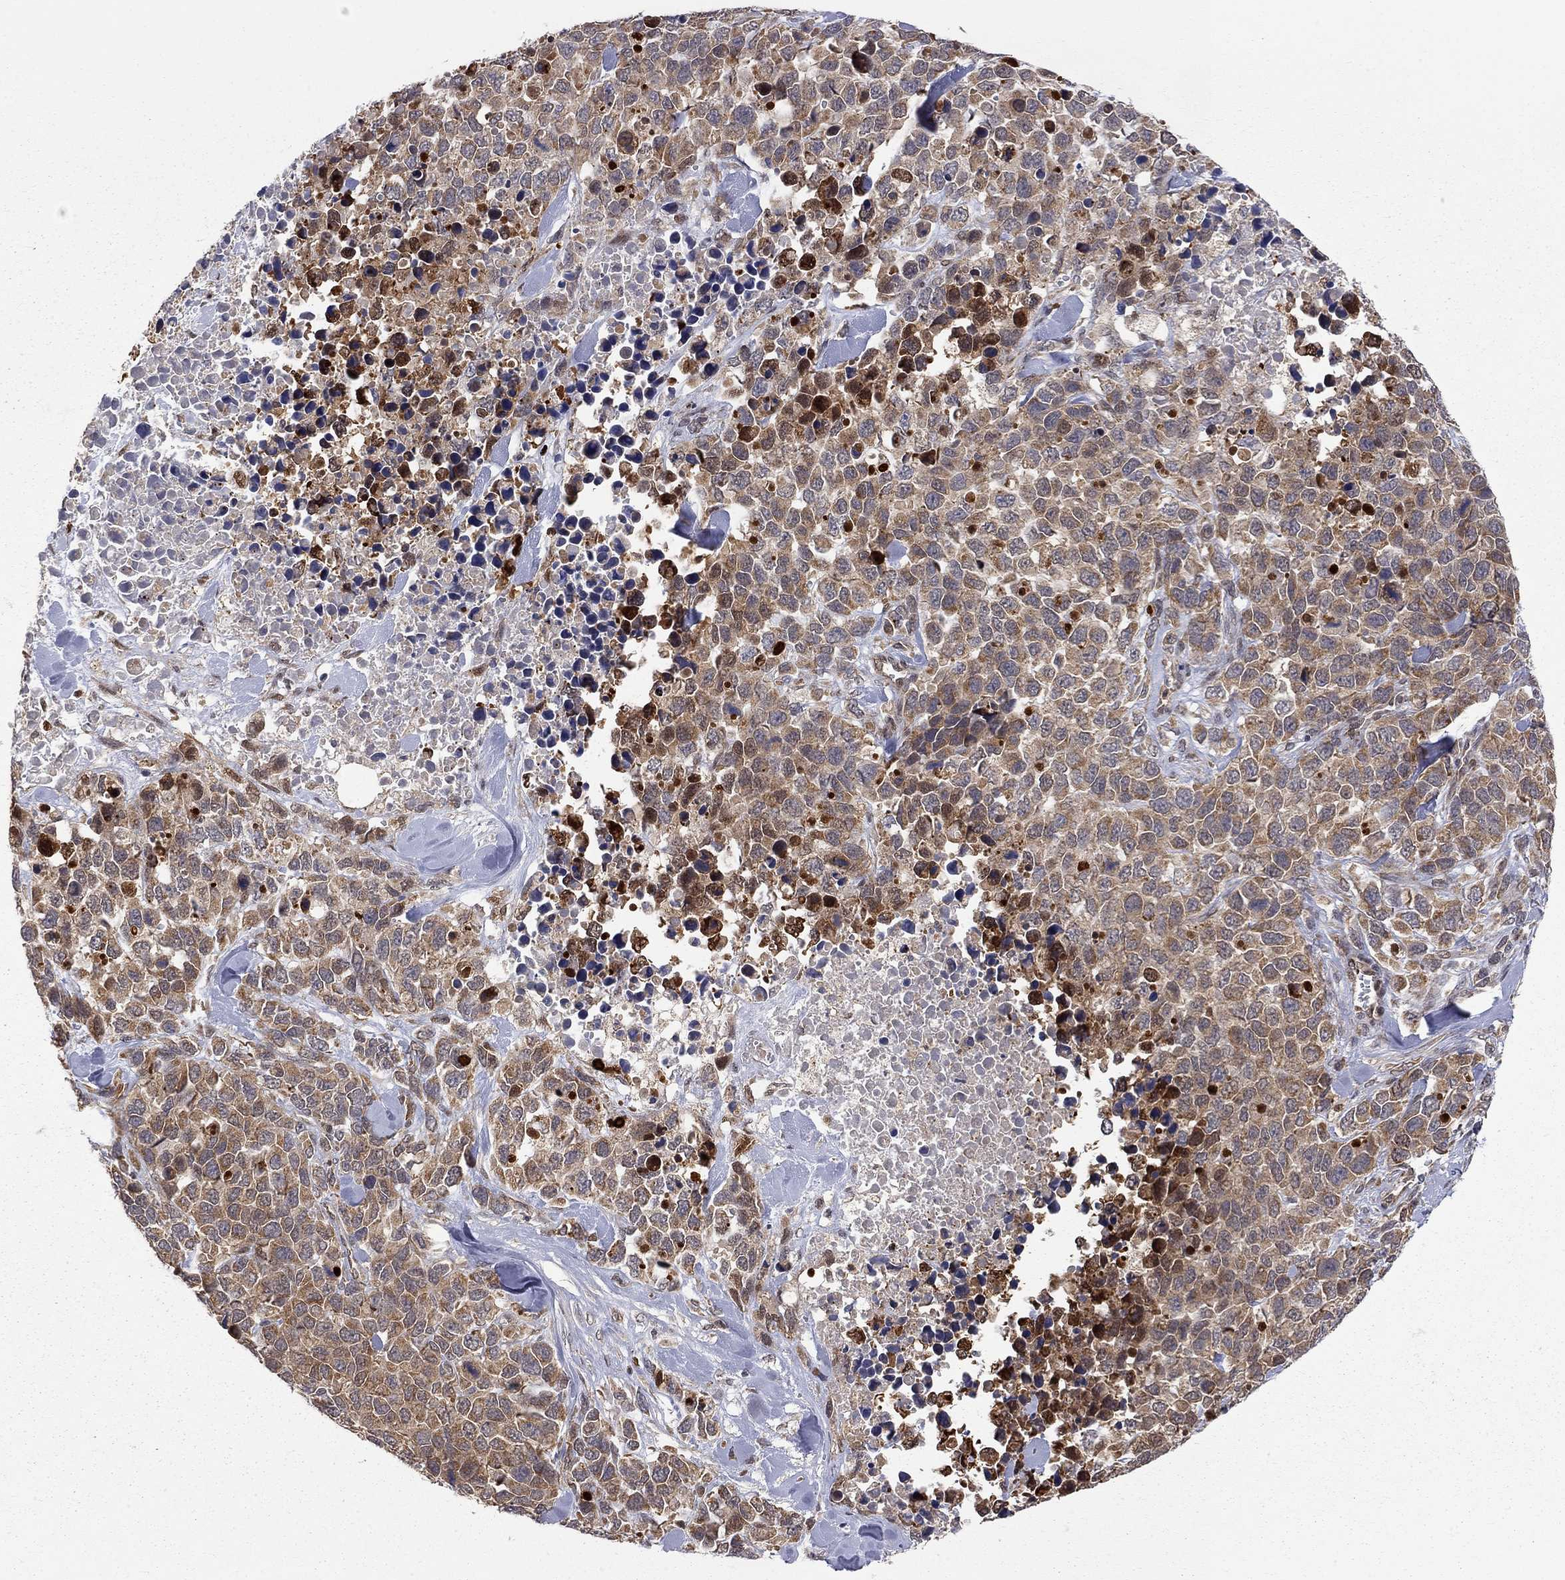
{"staining": {"intensity": "moderate", "quantity": "25%-75%", "location": "cytoplasmic/membranous"}, "tissue": "melanoma", "cell_type": "Tumor cells", "image_type": "cancer", "snomed": [{"axis": "morphology", "description": "Malignant melanoma, Metastatic site"}, {"axis": "topography", "description": "Skin"}], "caption": "DAB immunohistochemical staining of human malignant melanoma (metastatic site) shows moderate cytoplasmic/membranous protein expression in about 25%-75% of tumor cells. Ihc stains the protein in brown and the nuclei are stained blue.", "gene": "ELOB", "patient": {"sex": "male", "age": 84}}